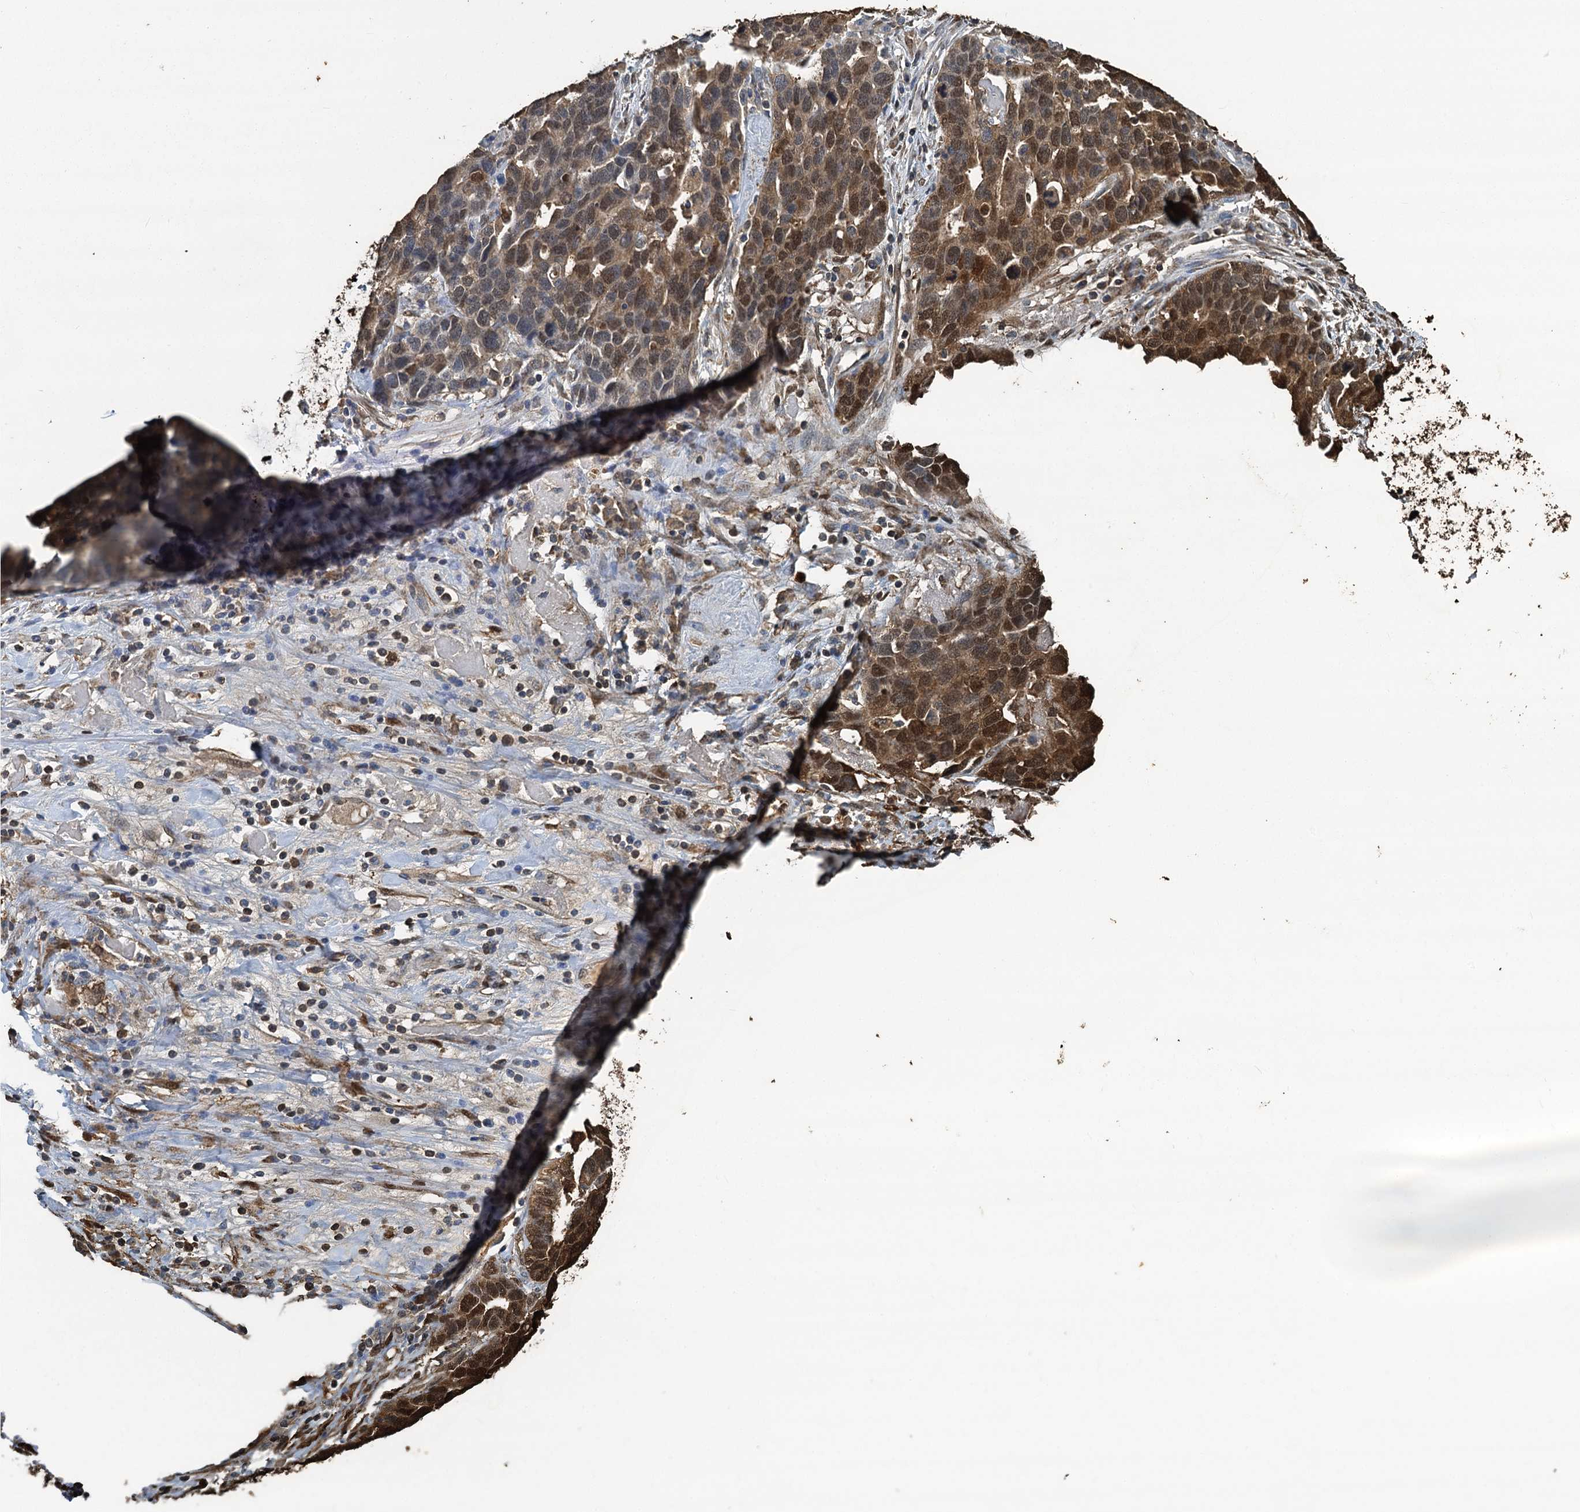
{"staining": {"intensity": "moderate", "quantity": "25%-75%", "location": "cytoplasmic/membranous,nuclear"}, "tissue": "ovarian cancer", "cell_type": "Tumor cells", "image_type": "cancer", "snomed": [{"axis": "morphology", "description": "Cystadenocarcinoma, serous, NOS"}, {"axis": "topography", "description": "Ovary"}], "caption": "This is a photomicrograph of immunohistochemistry staining of ovarian cancer (serous cystadenocarcinoma), which shows moderate expression in the cytoplasmic/membranous and nuclear of tumor cells.", "gene": "S100A6", "patient": {"sex": "female", "age": 54}}